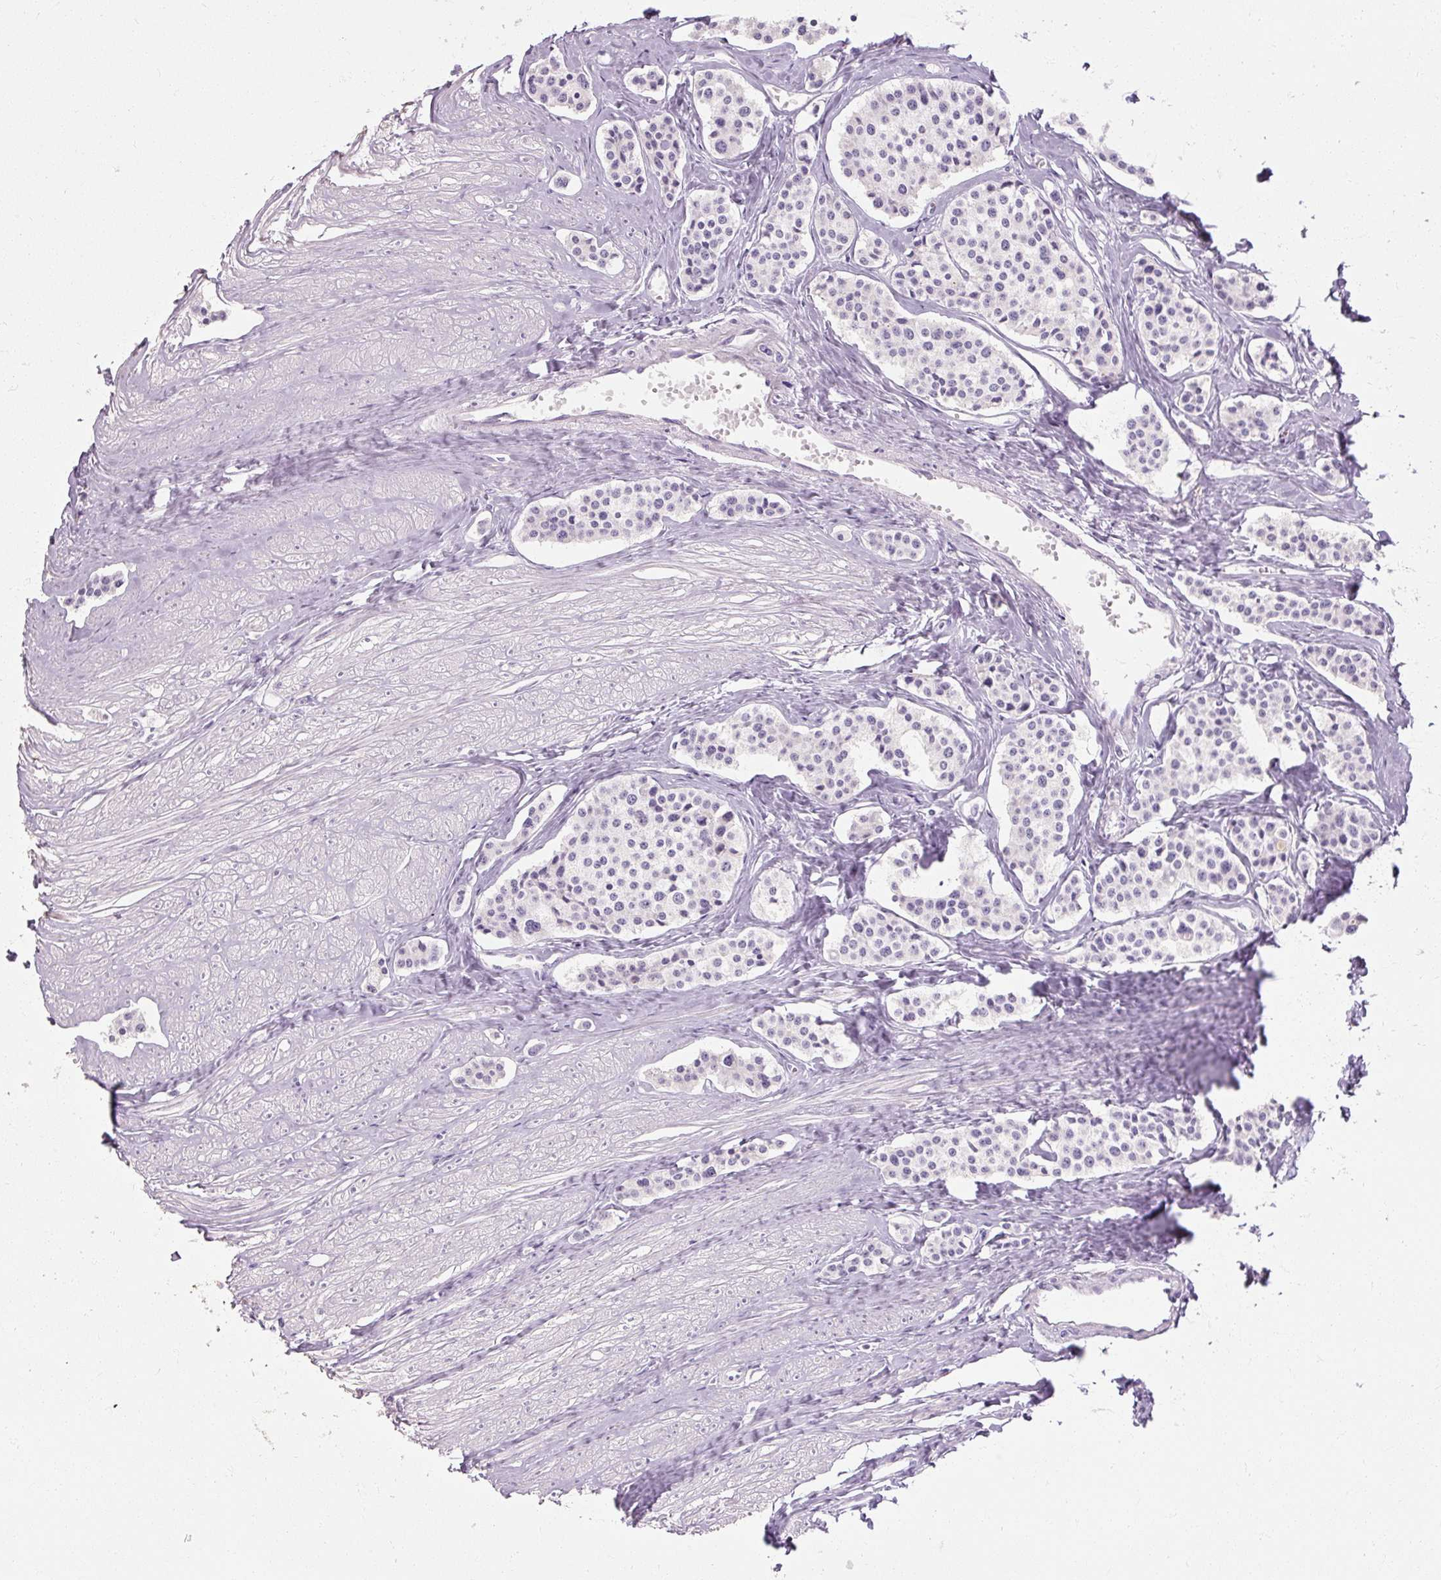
{"staining": {"intensity": "negative", "quantity": "none", "location": "none"}, "tissue": "carcinoid", "cell_type": "Tumor cells", "image_type": "cancer", "snomed": [{"axis": "morphology", "description": "Carcinoid, malignant, NOS"}, {"axis": "topography", "description": "Small intestine"}], "caption": "Immunohistochemistry photomicrograph of human malignant carcinoid stained for a protein (brown), which demonstrates no expression in tumor cells. (Brightfield microscopy of DAB (3,3'-diaminobenzidine) IHC at high magnification).", "gene": "NFE2L3", "patient": {"sex": "male", "age": 60}}